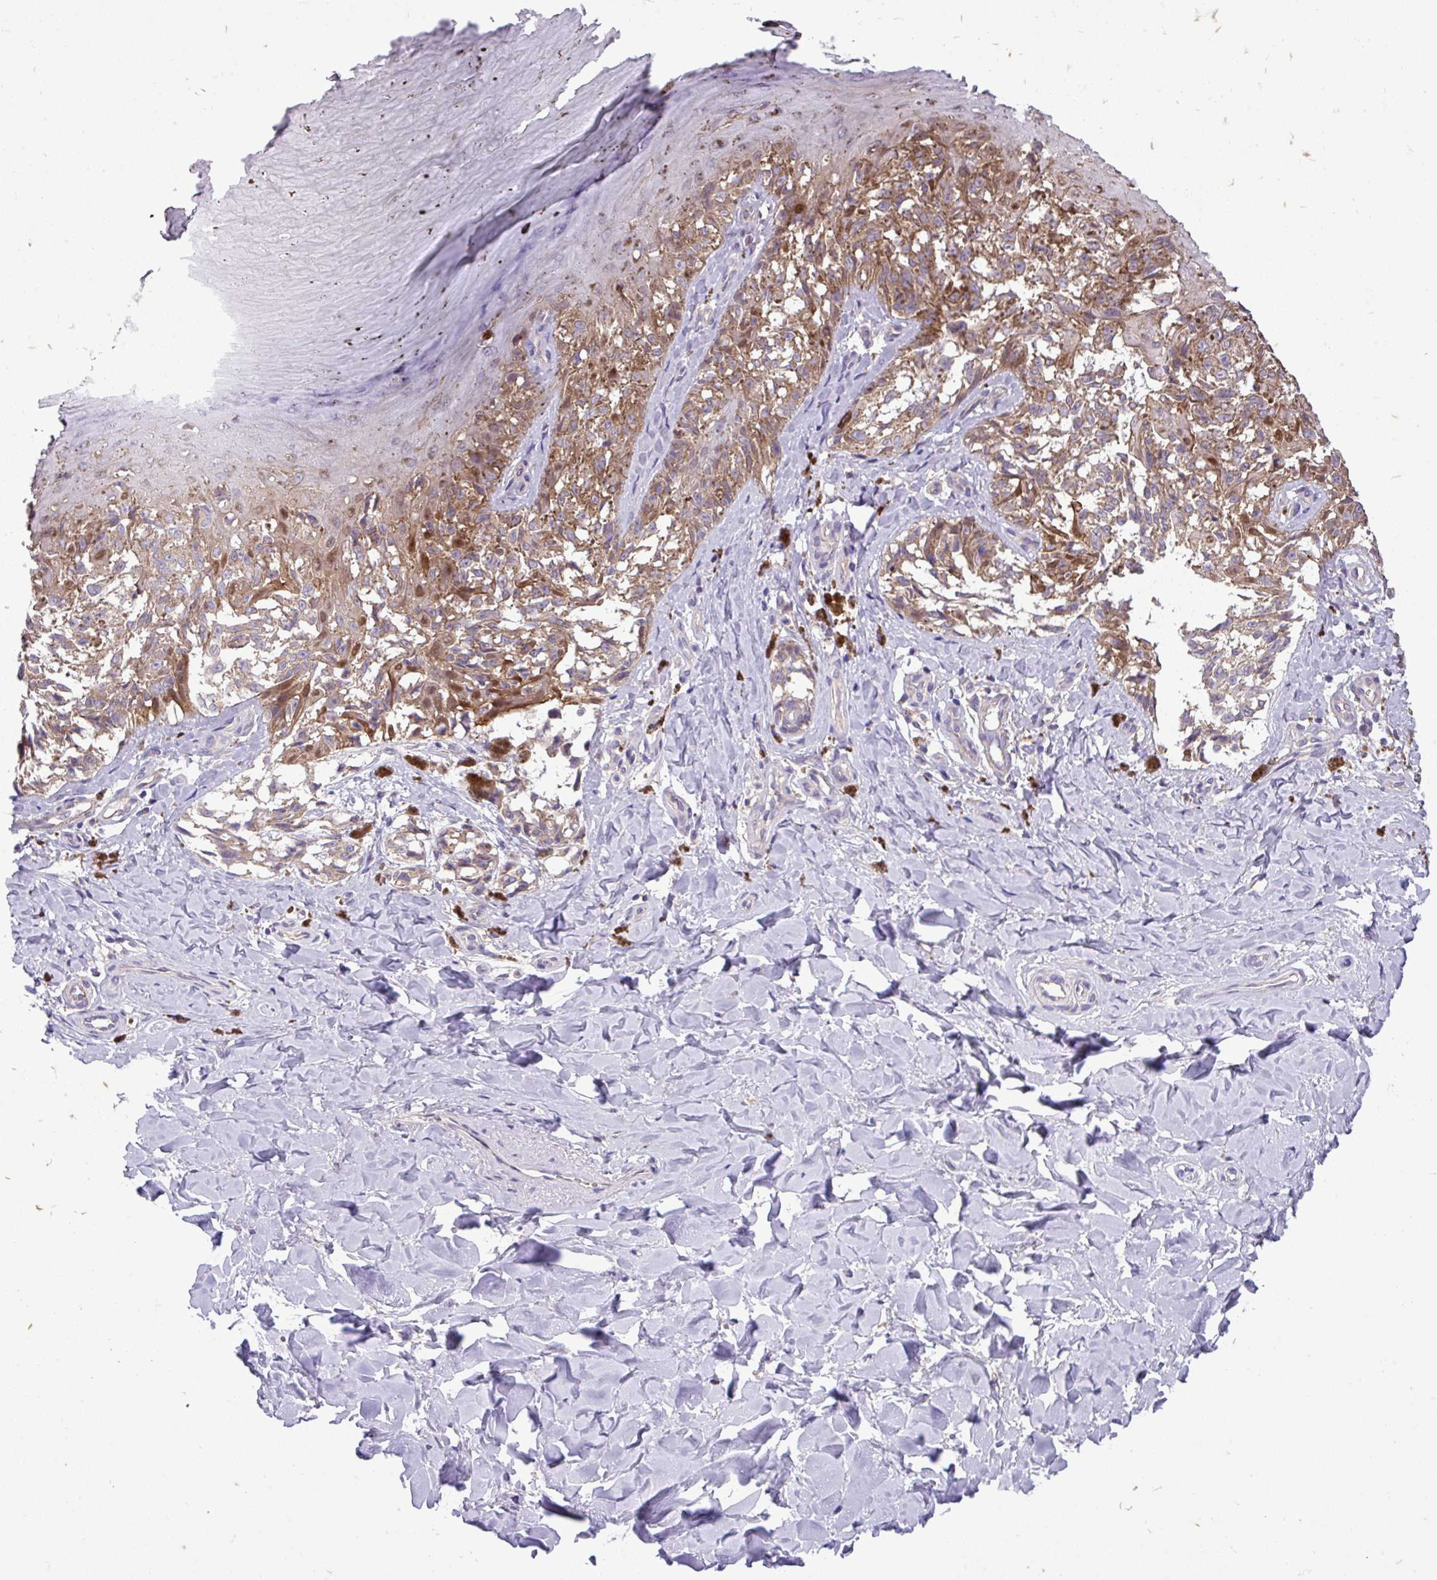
{"staining": {"intensity": "weak", "quantity": "25%-75%", "location": "cytoplasmic/membranous"}, "tissue": "melanoma", "cell_type": "Tumor cells", "image_type": "cancer", "snomed": [{"axis": "morphology", "description": "Malignant melanoma, NOS"}, {"axis": "topography", "description": "Skin"}], "caption": "Brown immunohistochemical staining in melanoma shows weak cytoplasmic/membranous positivity in about 25%-75% of tumor cells.", "gene": "SLC23A2", "patient": {"sex": "female", "age": 65}}